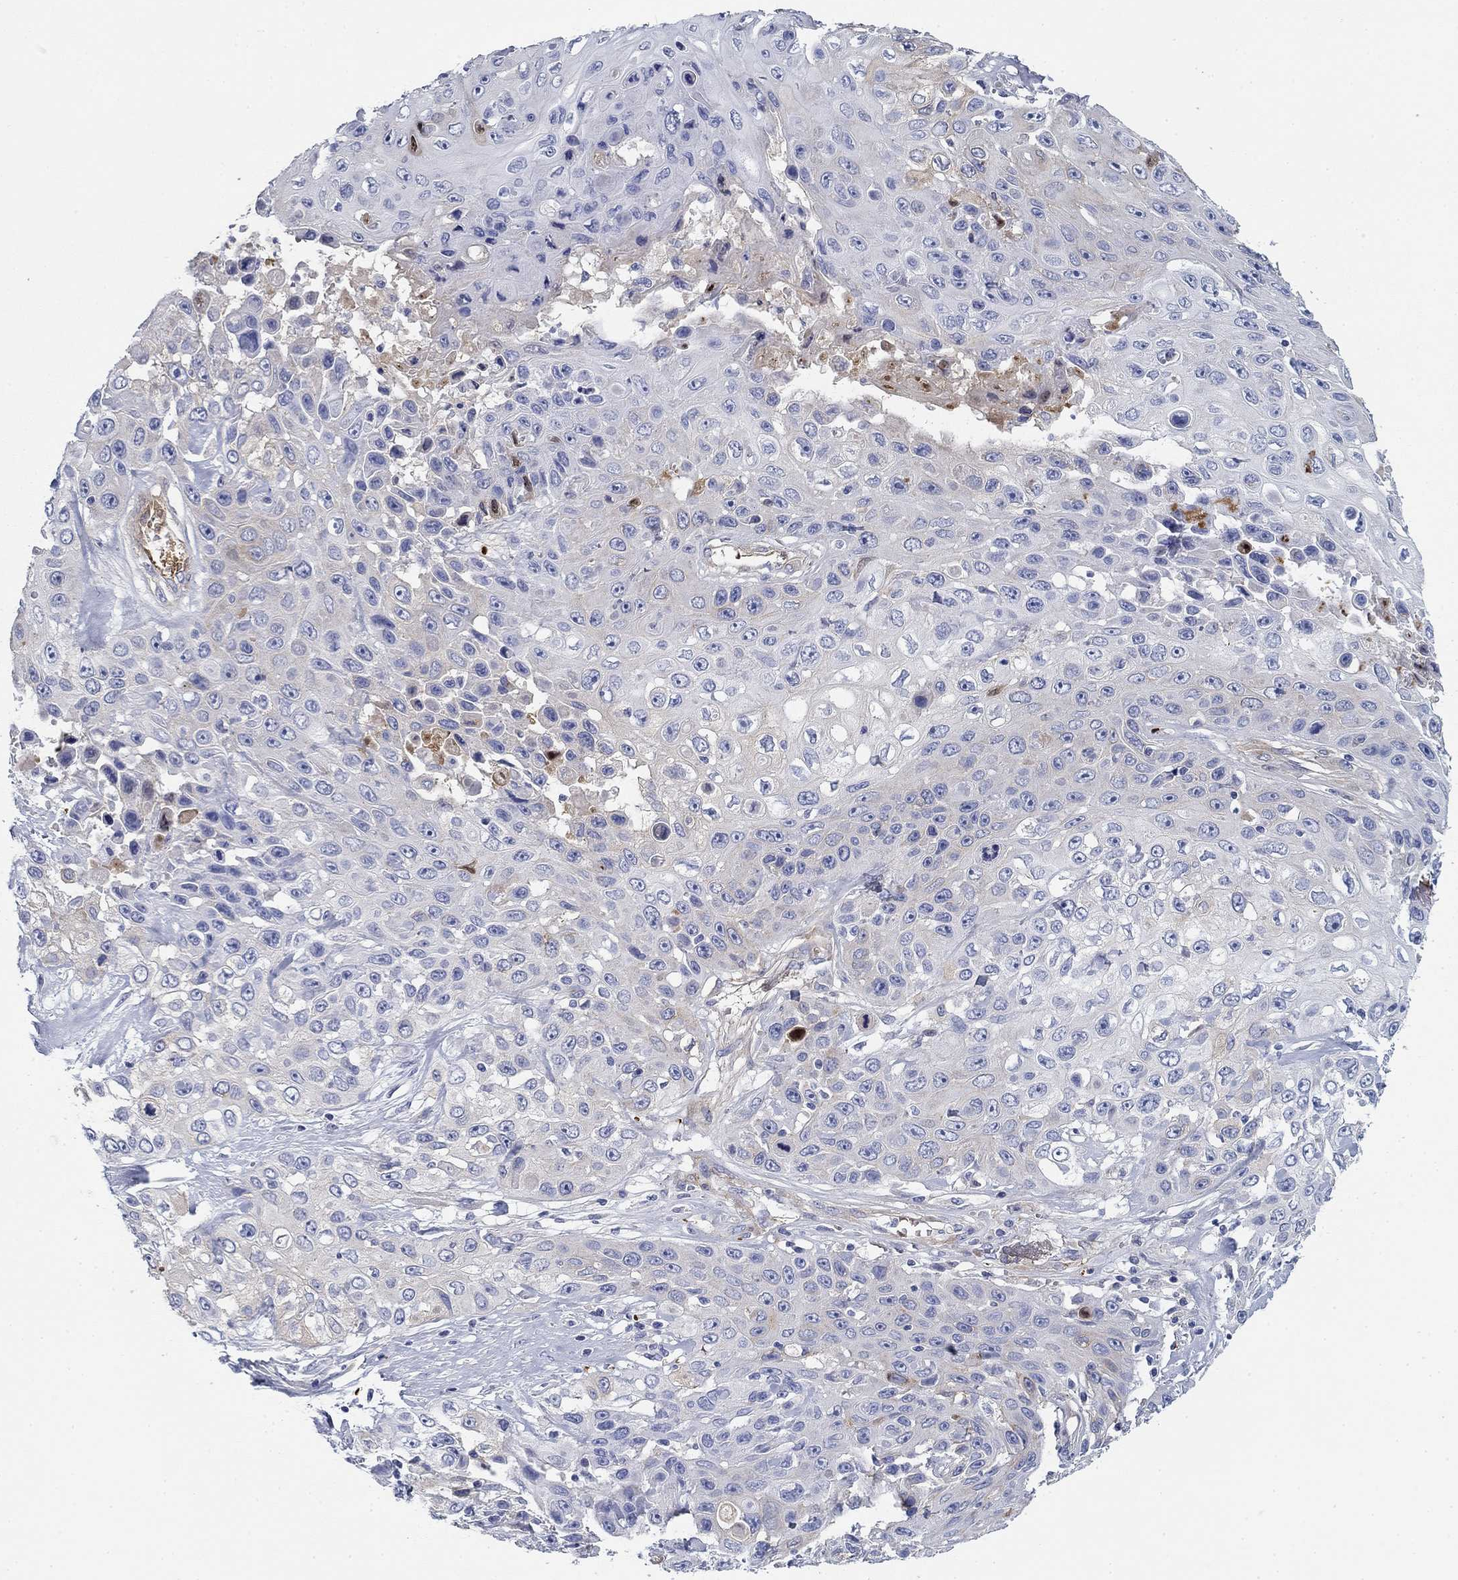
{"staining": {"intensity": "moderate", "quantity": "<25%", "location": "cytoplasmic/membranous"}, "tissue": "skin cancer", "cell_type": "Tumor cells", "image_type": "cancer", "snomed": [{"axis": "morphology", "description": "Squamous cell carcinoma, NOS"}, {"axis": "topography", "description": "Skin"}], "caption": "About <25% of tumor cells in human skin squamous cell carcinoma exhibit moderate cytoplasmic/membranous protein expression as visualized by brown immunohistochemical staining.", "gene": "GPC1", "patient": {"sex": "male", "age": 82}}